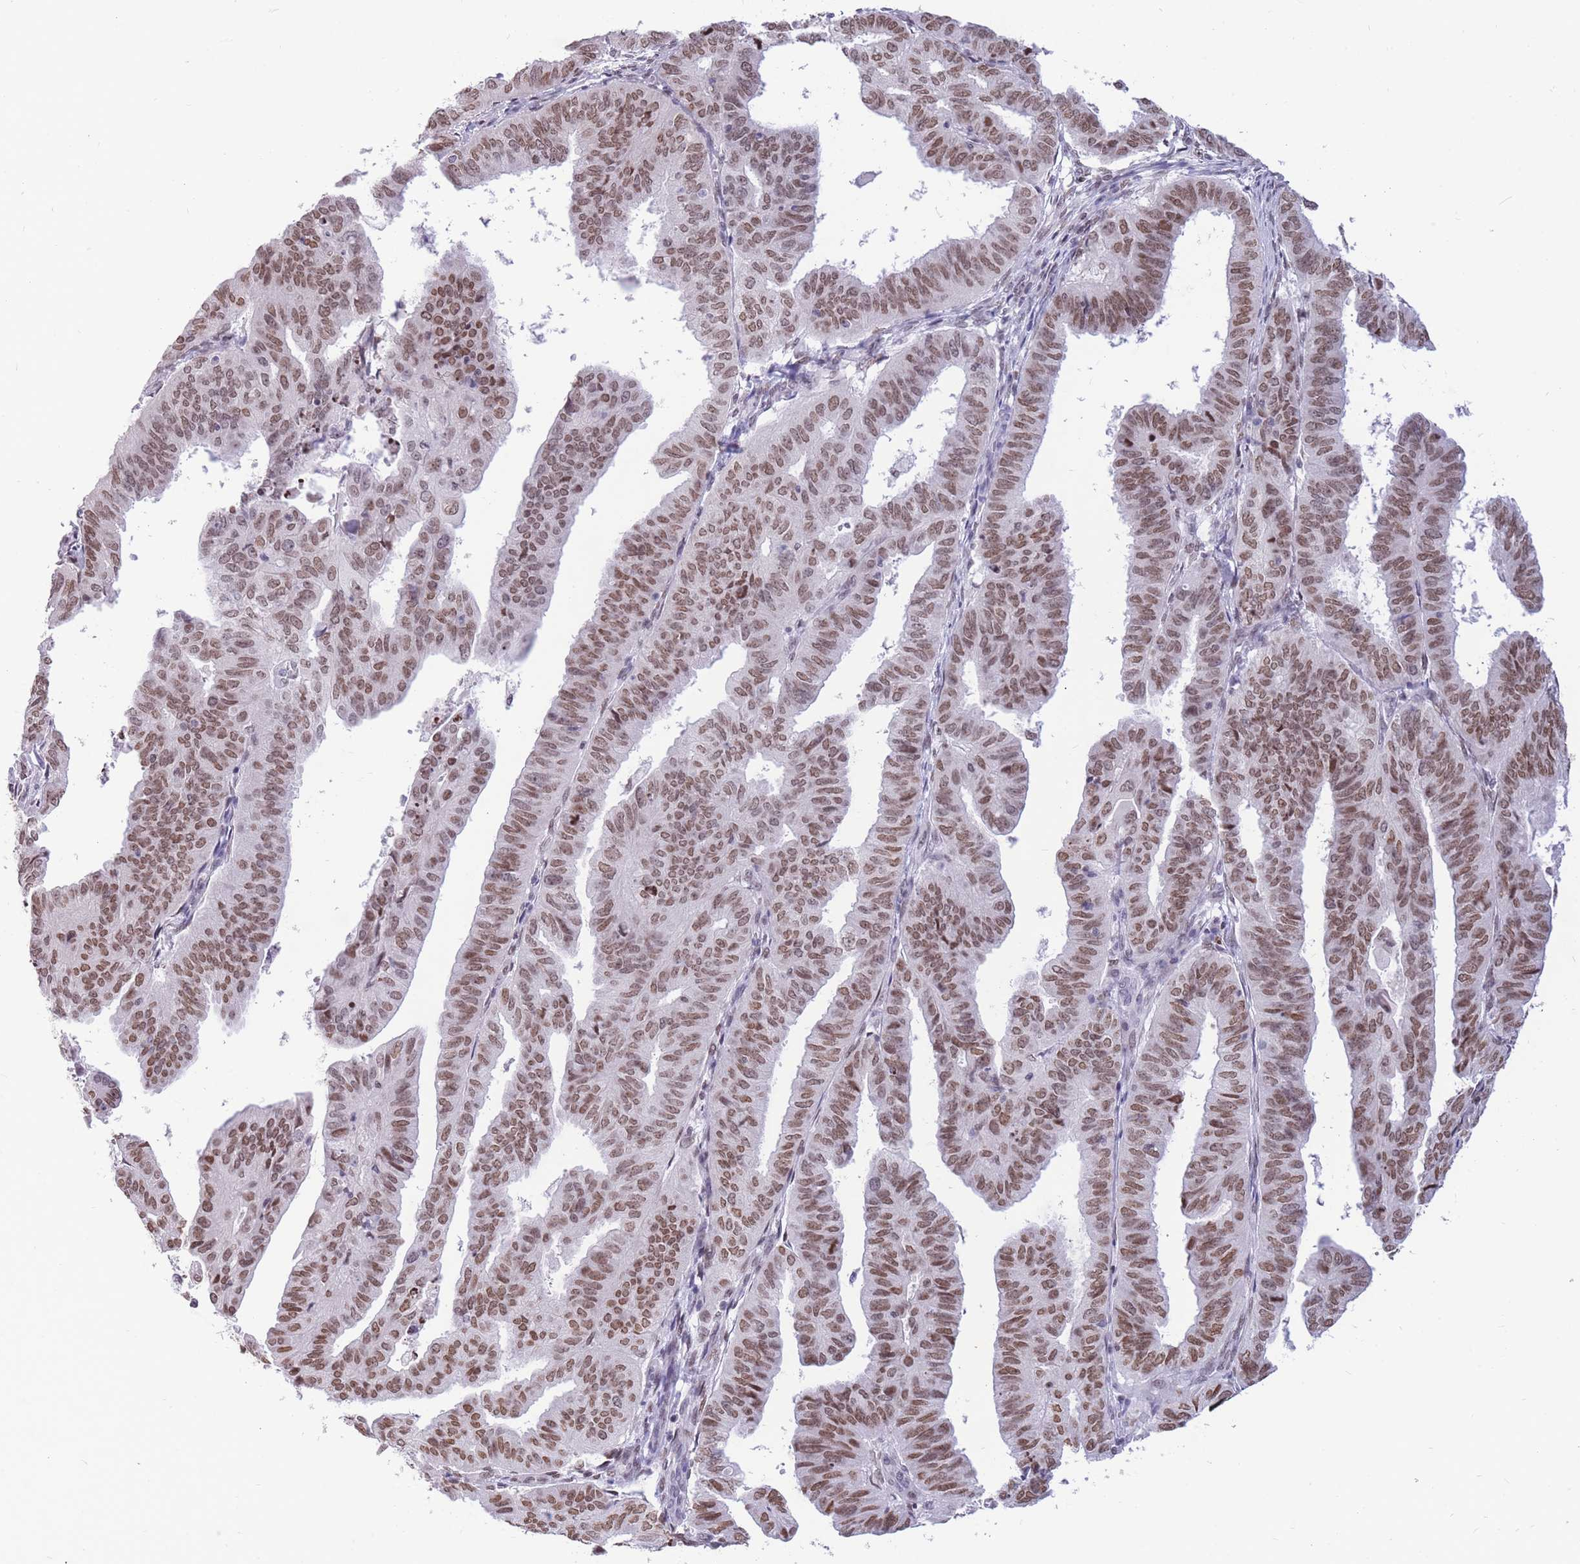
{"staining": {"intensity": "moderate", "quantity": ">75%", "location": "nuclear"}, "tissue": "endometrial cancer", "cell_type": "Tumor cells", "image_type": "cancer", "snomed": [{"axis": "morphology", "description": "Adenocarcinoma, NOS"}, {"axis": "topography", "description": "Uterus"}], "caption": "The immunohistochemical stain shows moderate nuclear positivity in tumor cells of endometrial cancer tissue.", "gene": "HMGN1", "patient": {"sex": "female", "age": 77}}